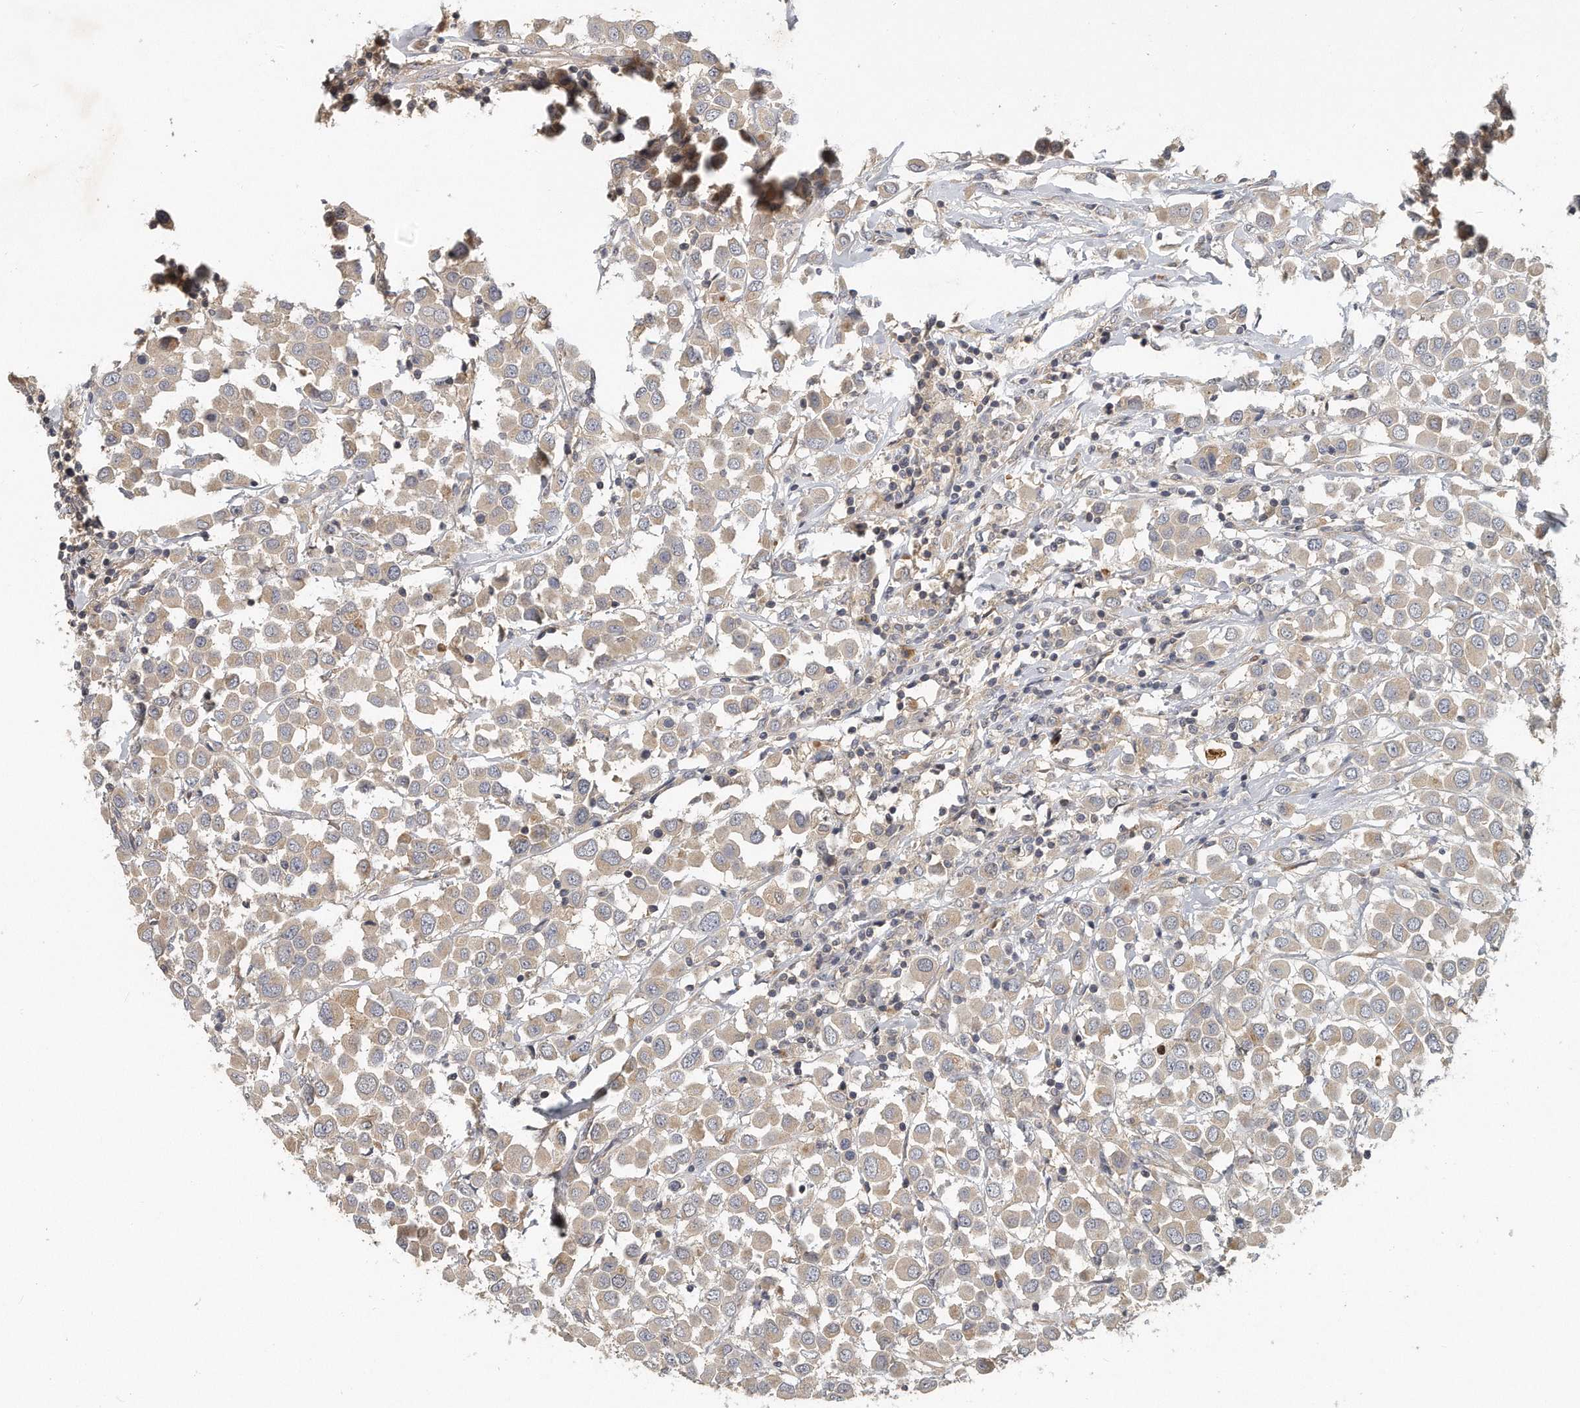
{"staining": {"intensity": "weak", "quantity": ">75%", "location": "cytoplasmic/membranous"}, "tissue": "breast cancer", "cell_type": "Tumor cells", "image_type": "cancer", "snomed": [{"axis": "morphology", "description": "Duct carcinoma"}, {"axis": "topography", "description": "Breast"}], "caption": "This micrograph exhibits immunohistochemistry (IHC) staining of breast cancer, with low weak cytoplasmic/membranous staining in approximately >75% of tumor cells.", "gene": "TRAPPC14", "patient": {"sex": "female", "age": 61}}